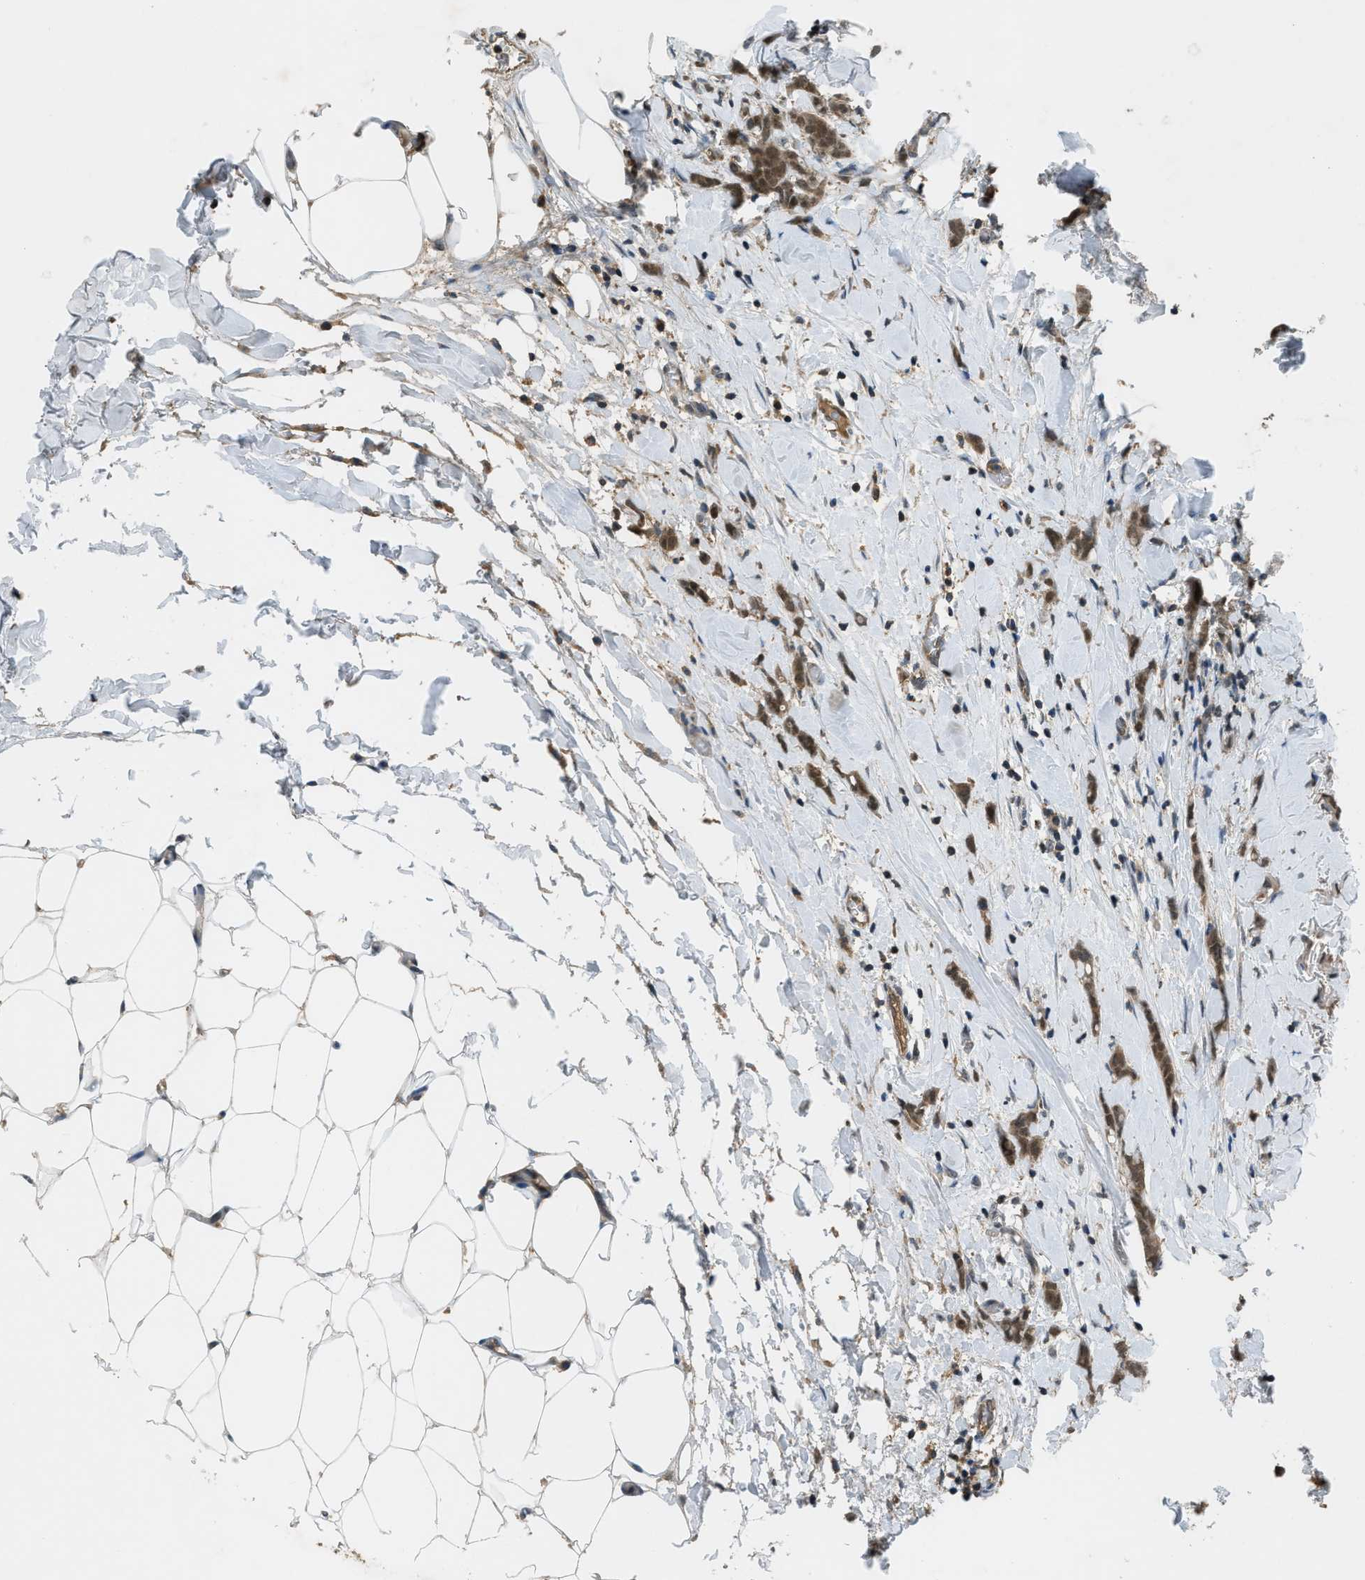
{"staining": {"intensity": "moderate", "quantity": ">75%", "location": "cytoplasmic/membranous,nuclear"}, "tissue": "breast cancer", "cell_type": "Tumor cells", "image_type": "cancer", "snomed": [{"axis": "morphology", "description": "Lobular carcinoma, in situ"}, {"axis": "morphology", "description": "Lobular carcinoma"}, {"axis": "topography", "description": "Breast"}], "caption": "DAB immunohistochemical staining of lobular carcinoma in situ (breast) displays moderate cytoplasmic/membranous and nuclear protein positivity in about >75% of tumor cells.", "gene": "ZNF71", "patient": {"sex": "female", "age": 41}}